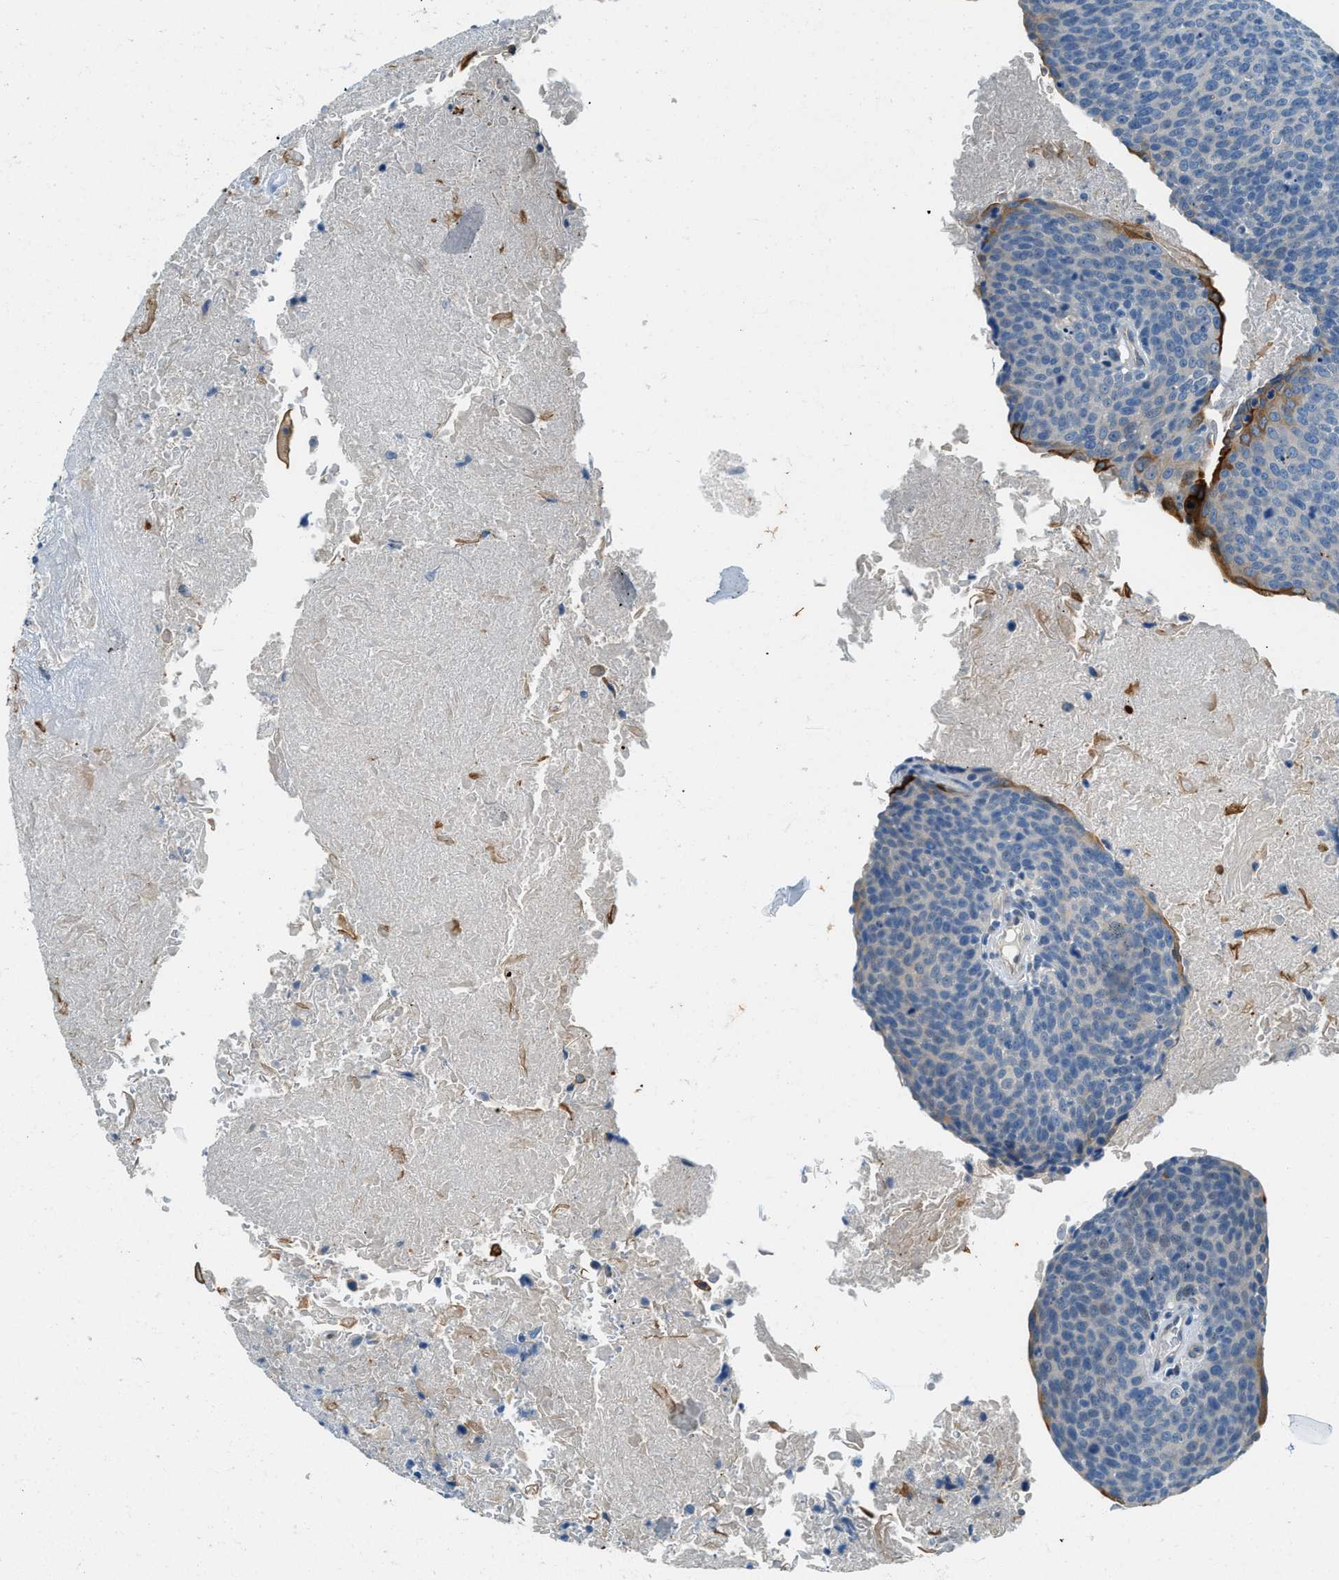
{"staining": {"intensity": "moderate", "quantity": "<25%", "location": "cytoplasmic/membranous"}, "tissue": "head and neck cancer", "cell_type": "Tumor cells", "image_type": "cancer", "snomed": [{"axis": "morphology", "description": "Squamous cell carcinoma, NOS"}, {"axis": "morphology", "description": "Squamous cell carcinoma, metastatic, NOS"}, {"axis": "topography", "description": "Lymph node"}, {"axis": "topography", "description": "Head-Neck"}], "caption": "Immunohistochemical staining of human head and neck cancer (metastatic squamous cell carcinoma) displays moderate cytoplasmic/membranous protein staining in approximately <25% of tumor cells.", "gene": "ZNF367", "patient": {"sex": "male", "age": 62}}